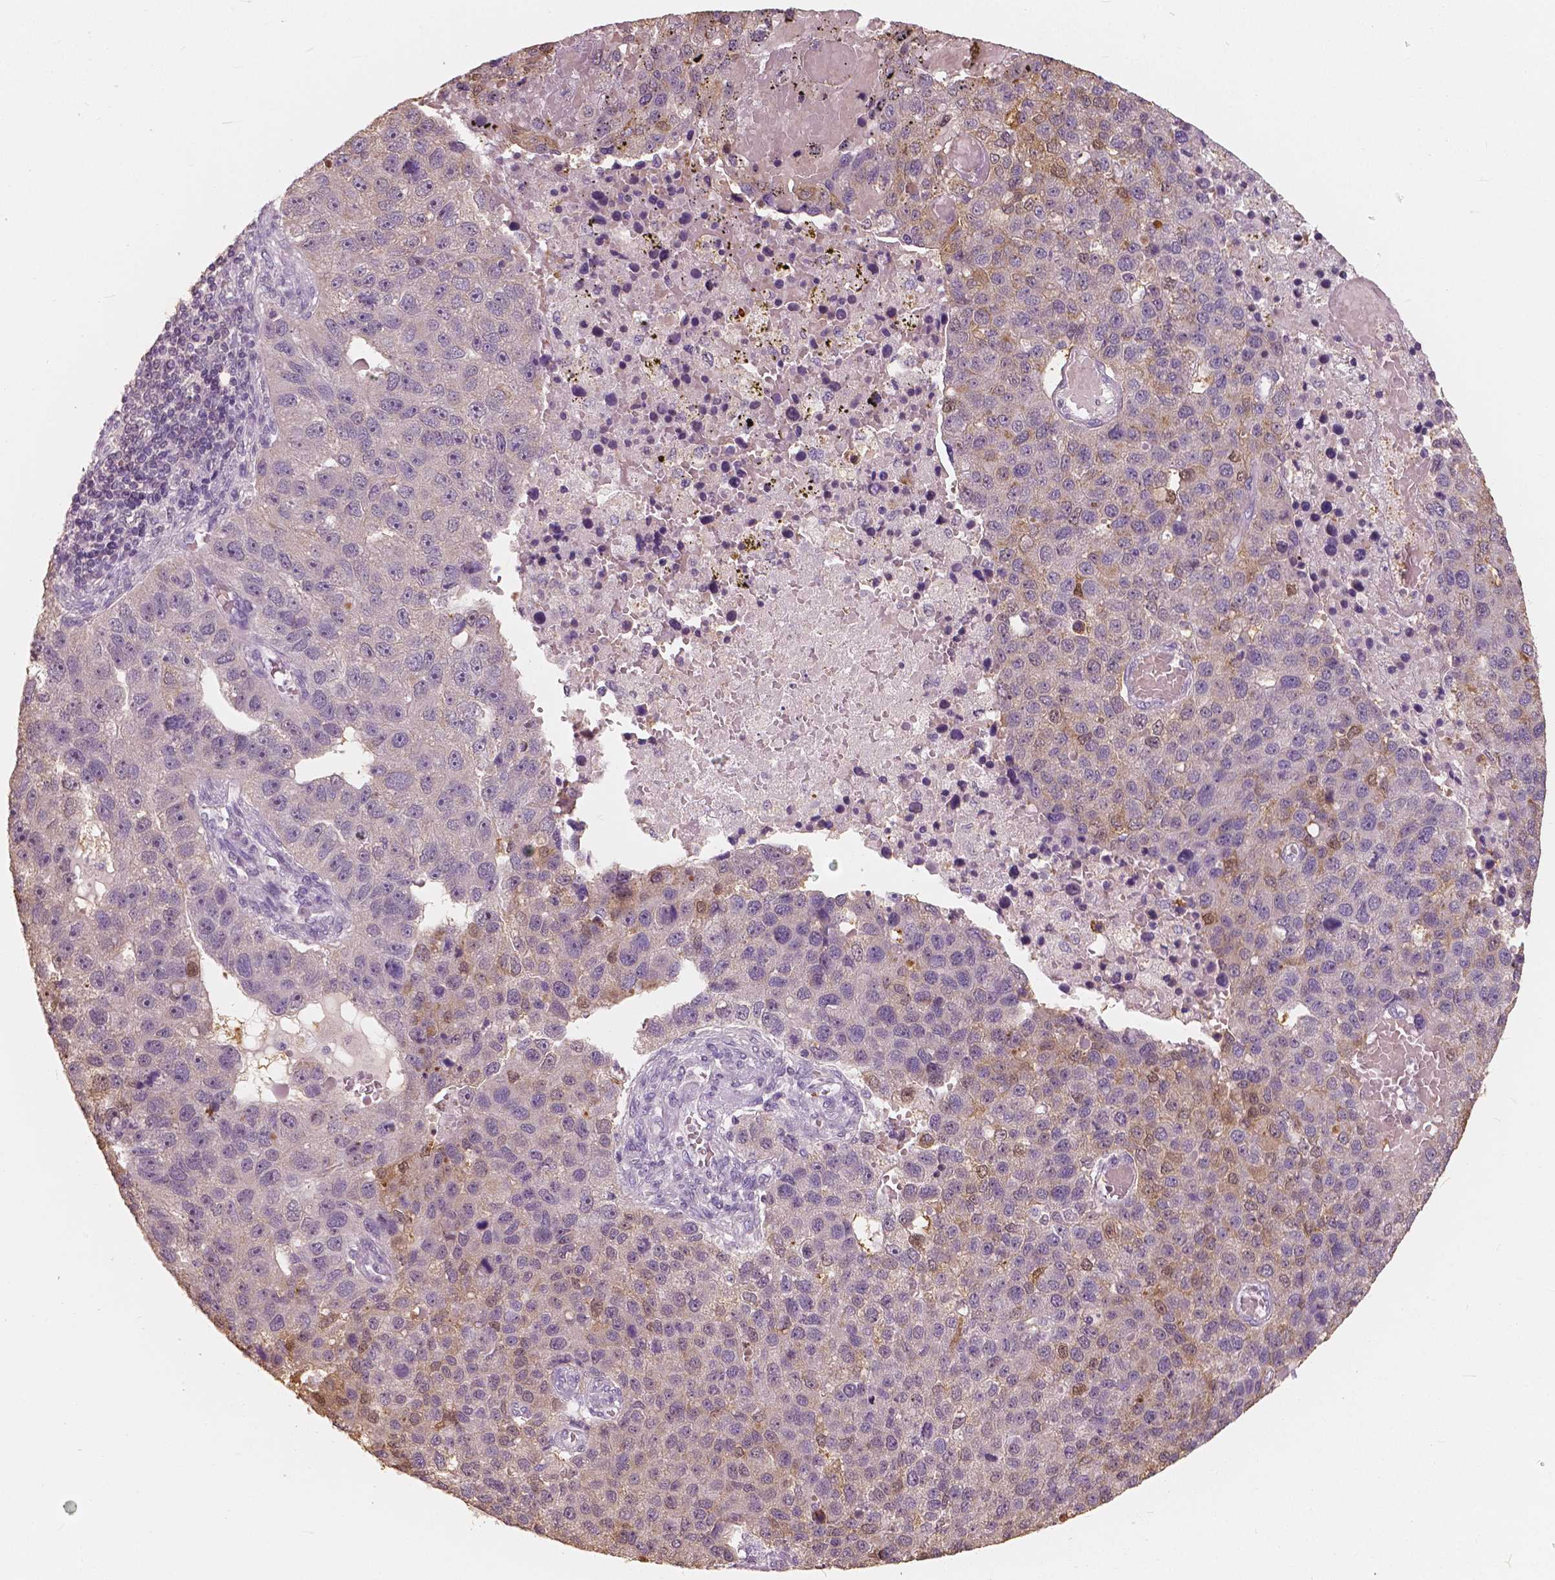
{"staining": {"intensity": "moderate", "quantity": "<25%", "location": "cytoplasmic/membranous,nuclear"}, "tissue": "pancreatic cancer", "cell_type": "Tumor cells", "image_type": "cancer", "snomed": [{"axis": "morphology", "description": "Adenocarcinoma, NOS"}, {"axis": "topography", "description": "Pancreas"}], "caption": "Immunohistochemical staining of human pancreatic cancer reveals moderate cytoplasmic/membranous and nuclear protein staining in approximately <25% of tumor cells.", "gene": "SAT2", "patient": {"sex": "female", "age": 61}}